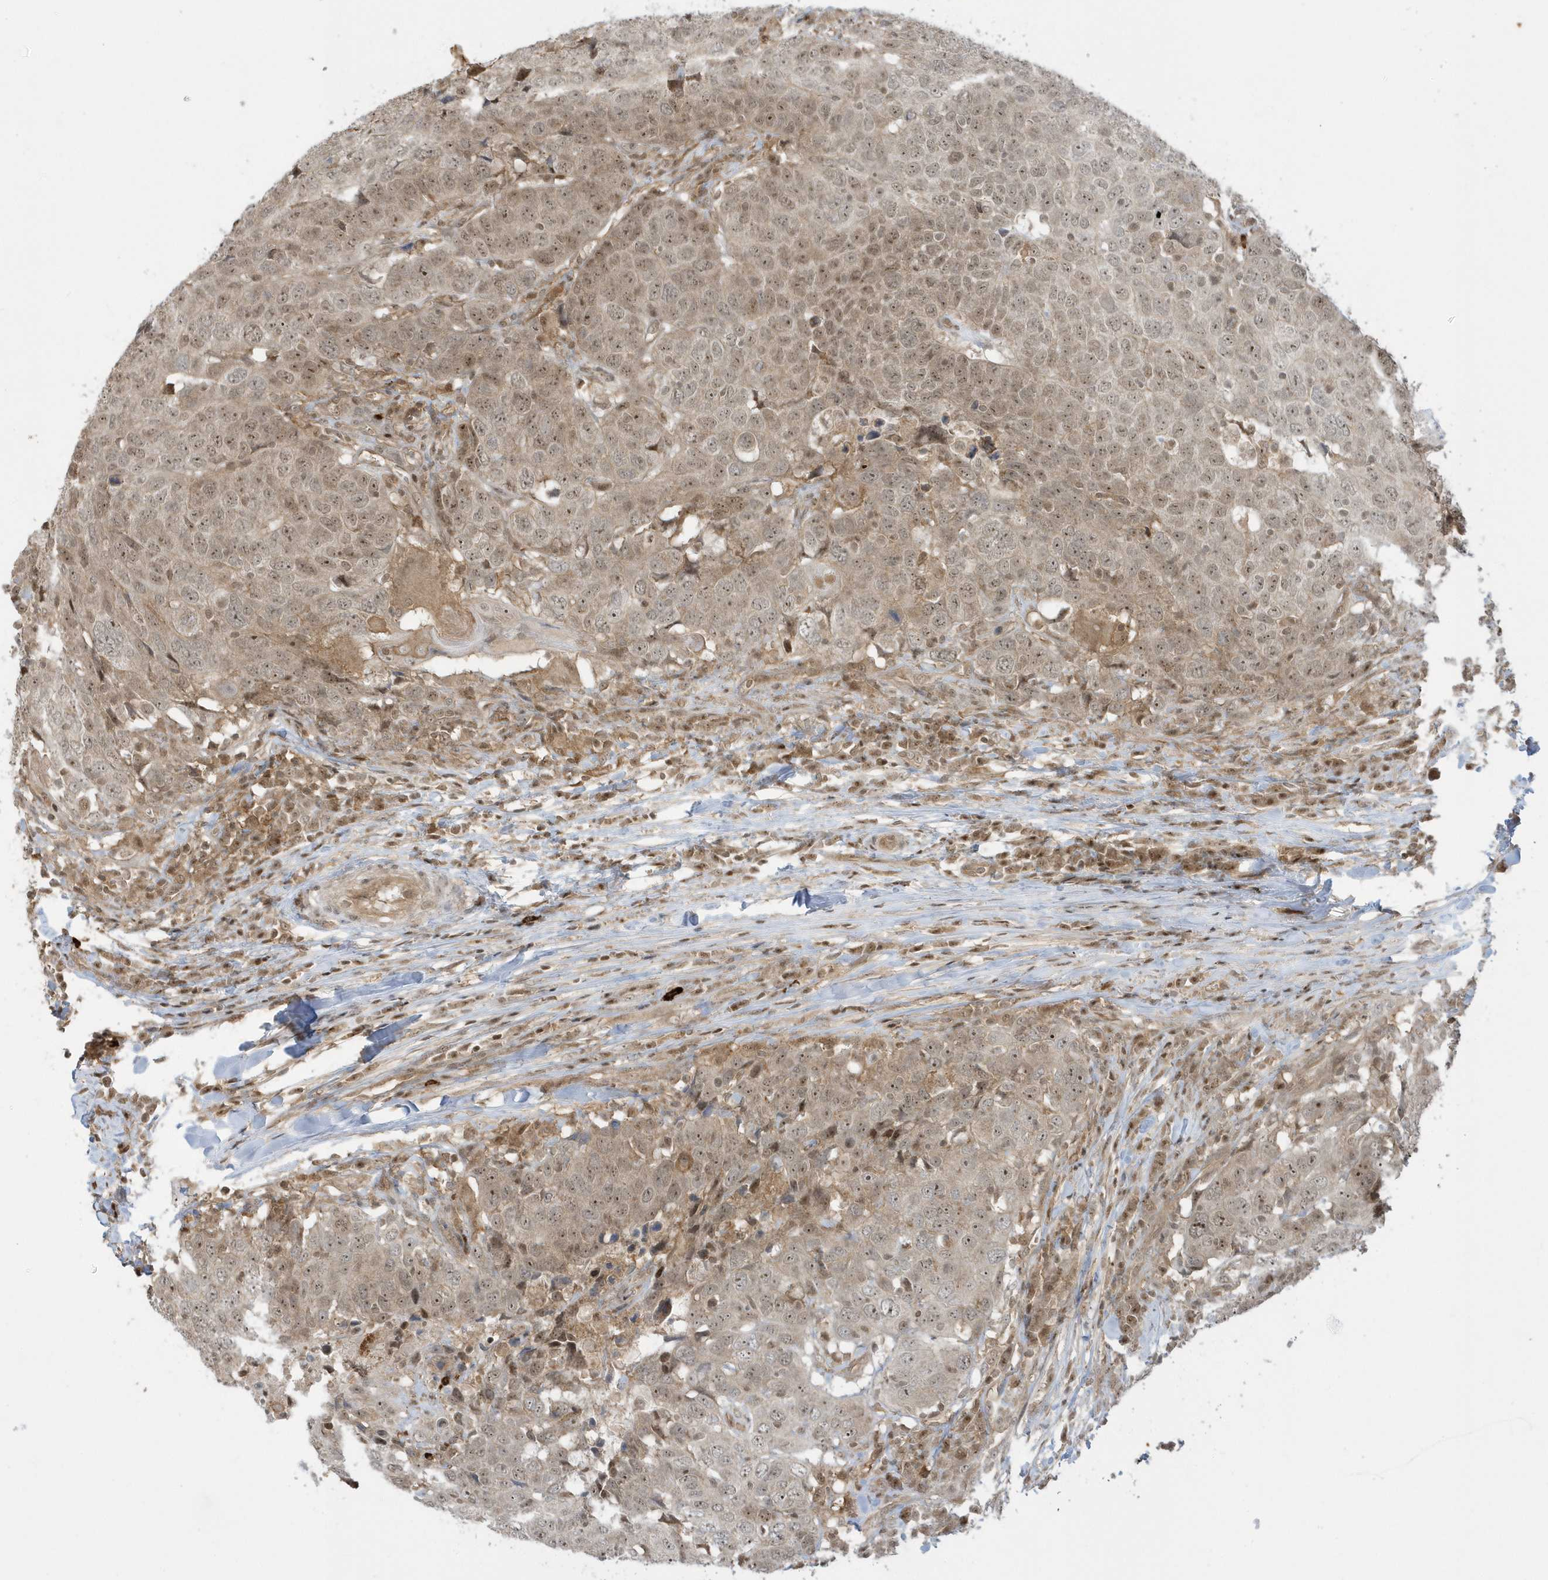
{"staining": {"intensity": "weak", "quantity": ">75%", "location": "cytoplasmic/membranous,nuclear"}, "tissue": "head and neck cancer", "cell_type": "Tumor cells", "image_type": "cancer", "snomed": [{"axis": "morphology", "description": "Squamous cell carcinoma, NOS"}, {"axis": "topography", "description": "Head-Neck"}], "caption": "Immunohistochemical staining of human head and neck squamous cell carcinoma displays low levels of weak cytoplasmic/membranous and nuclear staining in approximately >75% of tumor cells. The staining was performed using DAB (3,3'-diaminobenzidine), with brown indicating positive protein expression. Nuclei are stained blue with hematoxylin.", "gene": "PPP1R7", "patient": {"sex": "male", "age": 66}}